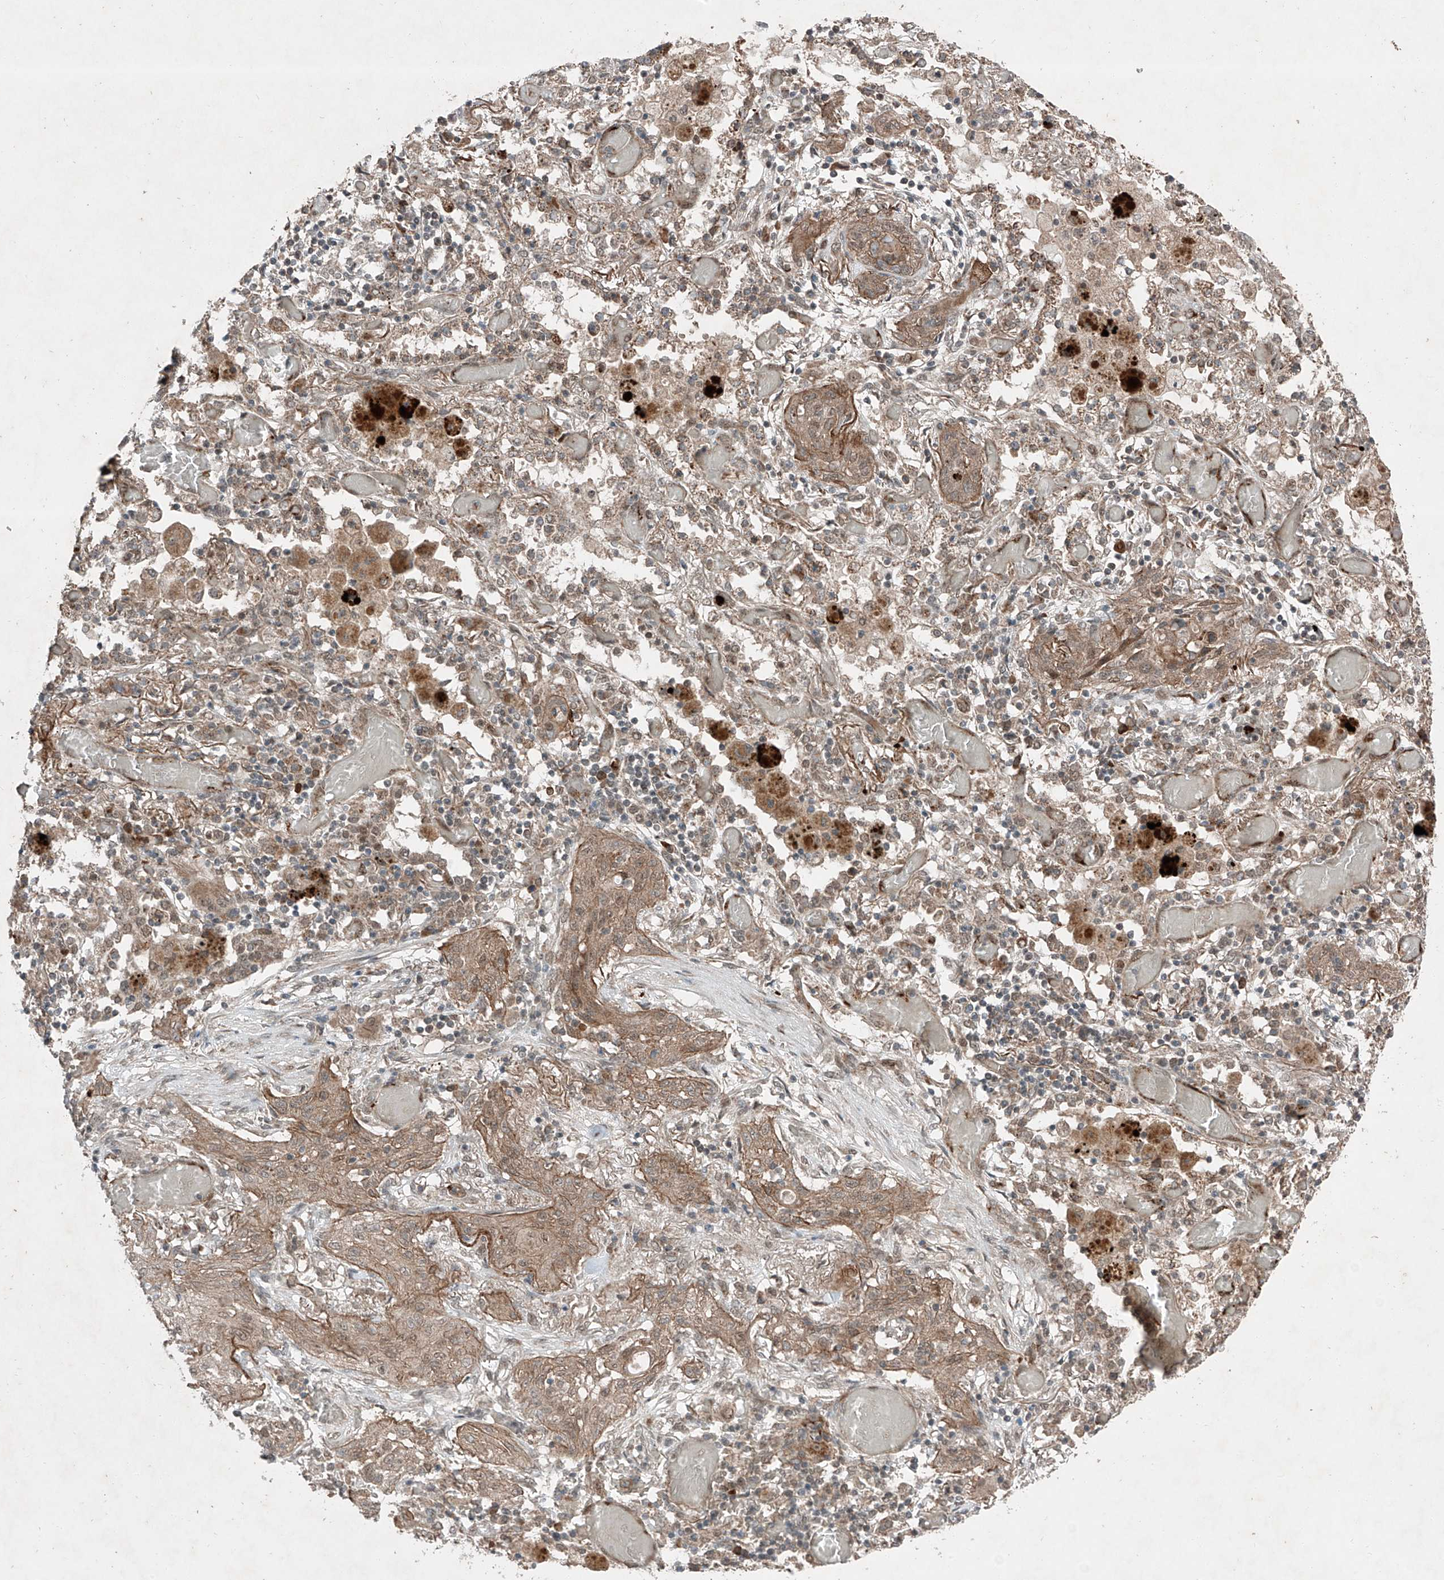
{"staining": {"intensity": "moderate", "quantity": ">75%", "location": "cytoplasmic/membranous"}, "tissue": "lung cancer", "cell_type": "Tumor cells", "image_type": "cancer", "snomed": [{"axis": "morphology", "description": "Squamous cell carcinoma, NOS"}, {"axis": "topography", "description": "Lung"}], "caption": "Lung cancer stained with a brown dye exhibits moderate cytoplasmic/membranous positive expression in about >75% of tumor cells.", "gene": "ZNF620", "patient": {"sex": "female", "age": 47}}